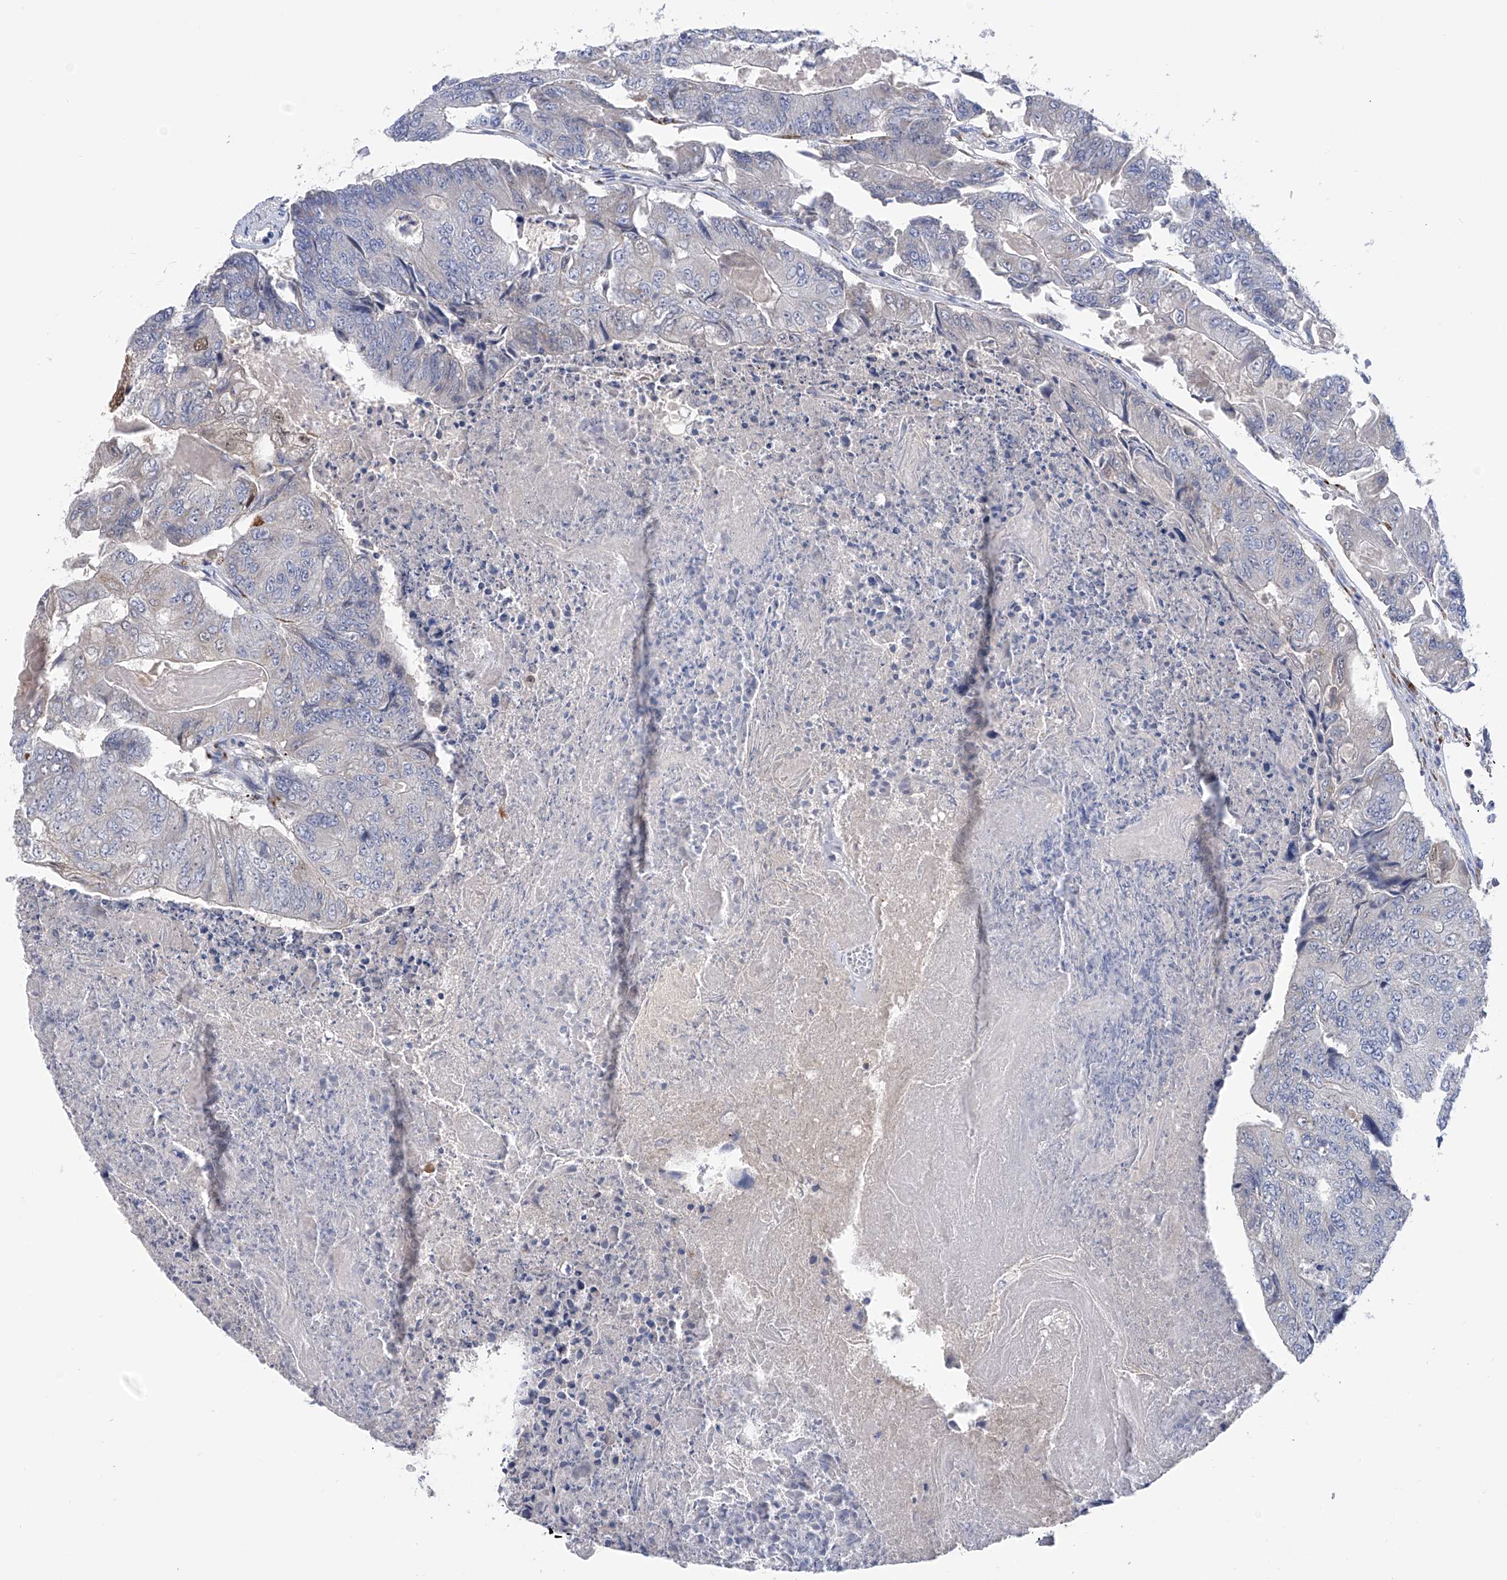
{"staining": {"intensity": "negative", "quantity": "none", "location": "none"}, "tissue": "colorectal cancer", "cell_type": "Tumor cells", "image_type": "cancer", "snomed": [{"axis": "morphology", "description": "Adenocarcinoma, NOS"}, {"axis": "topography", "description": "Colon"}], "caption": "IHC histopathology image of neoplastic tissue: human colorectal cancer (adenocarcinoma) stained with DAB displays no significant protein expression in tumor cells.", "gene": "PHF20", "patient": {"sex": "female", "age": 67}}